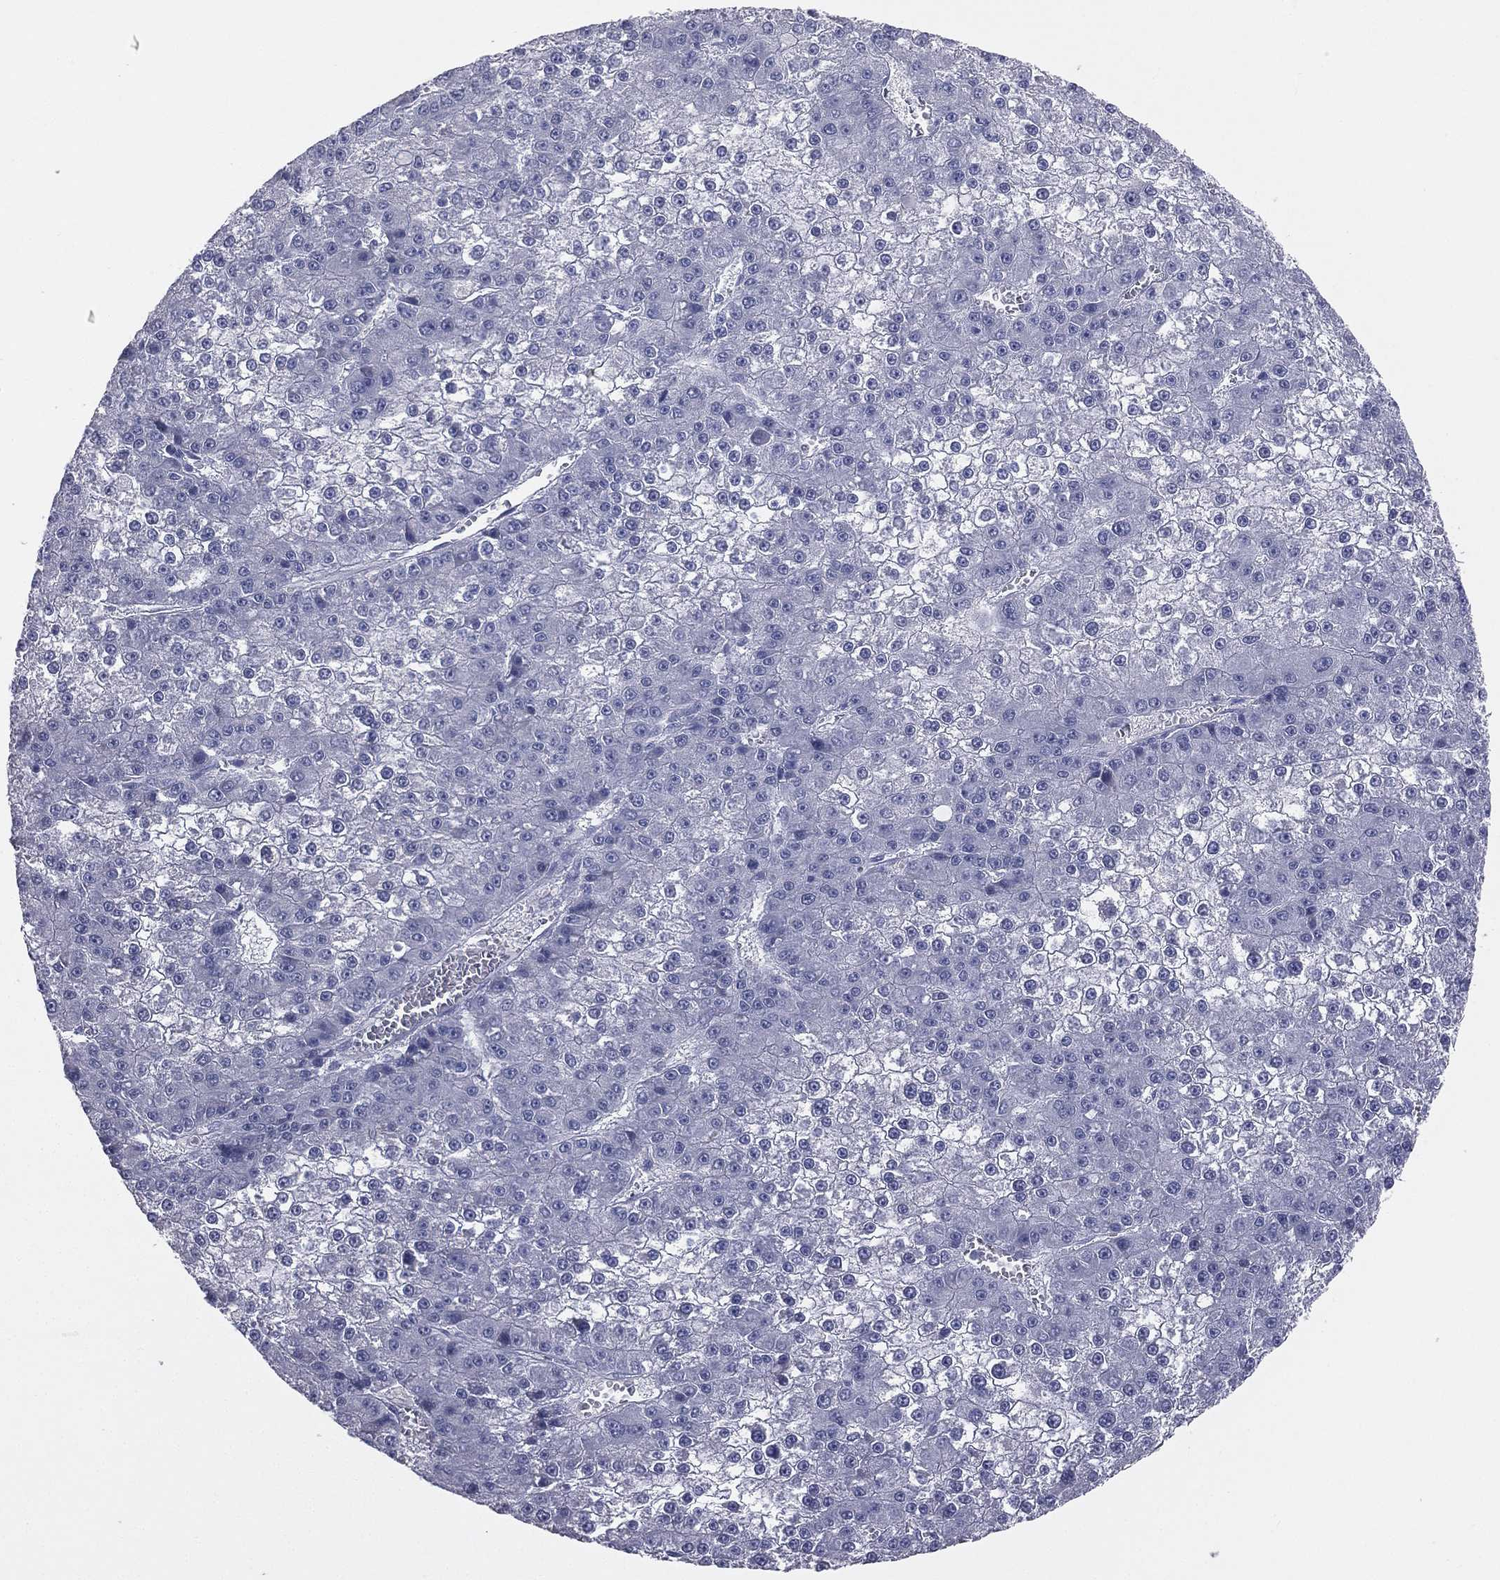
{"staining": {"intensity": "negative", "quantity": "none", "location": "none"}, "tissue": "liver cancer", "cell_type": "Tumor cells", "image_type": "cancer", "snomed": [{"axis": "morphology", "description": "Carcinoma, Hepatocellular, NOS"}, {"axis": "topography", "description": "Liver"}], "caption": "Protein analysis of liver cancer (hepatocellular carcinoma) demonstrates no significant positivity in tumor cells.", "gene": "STK31", "patient": {"sex": "female", "age": 73}}